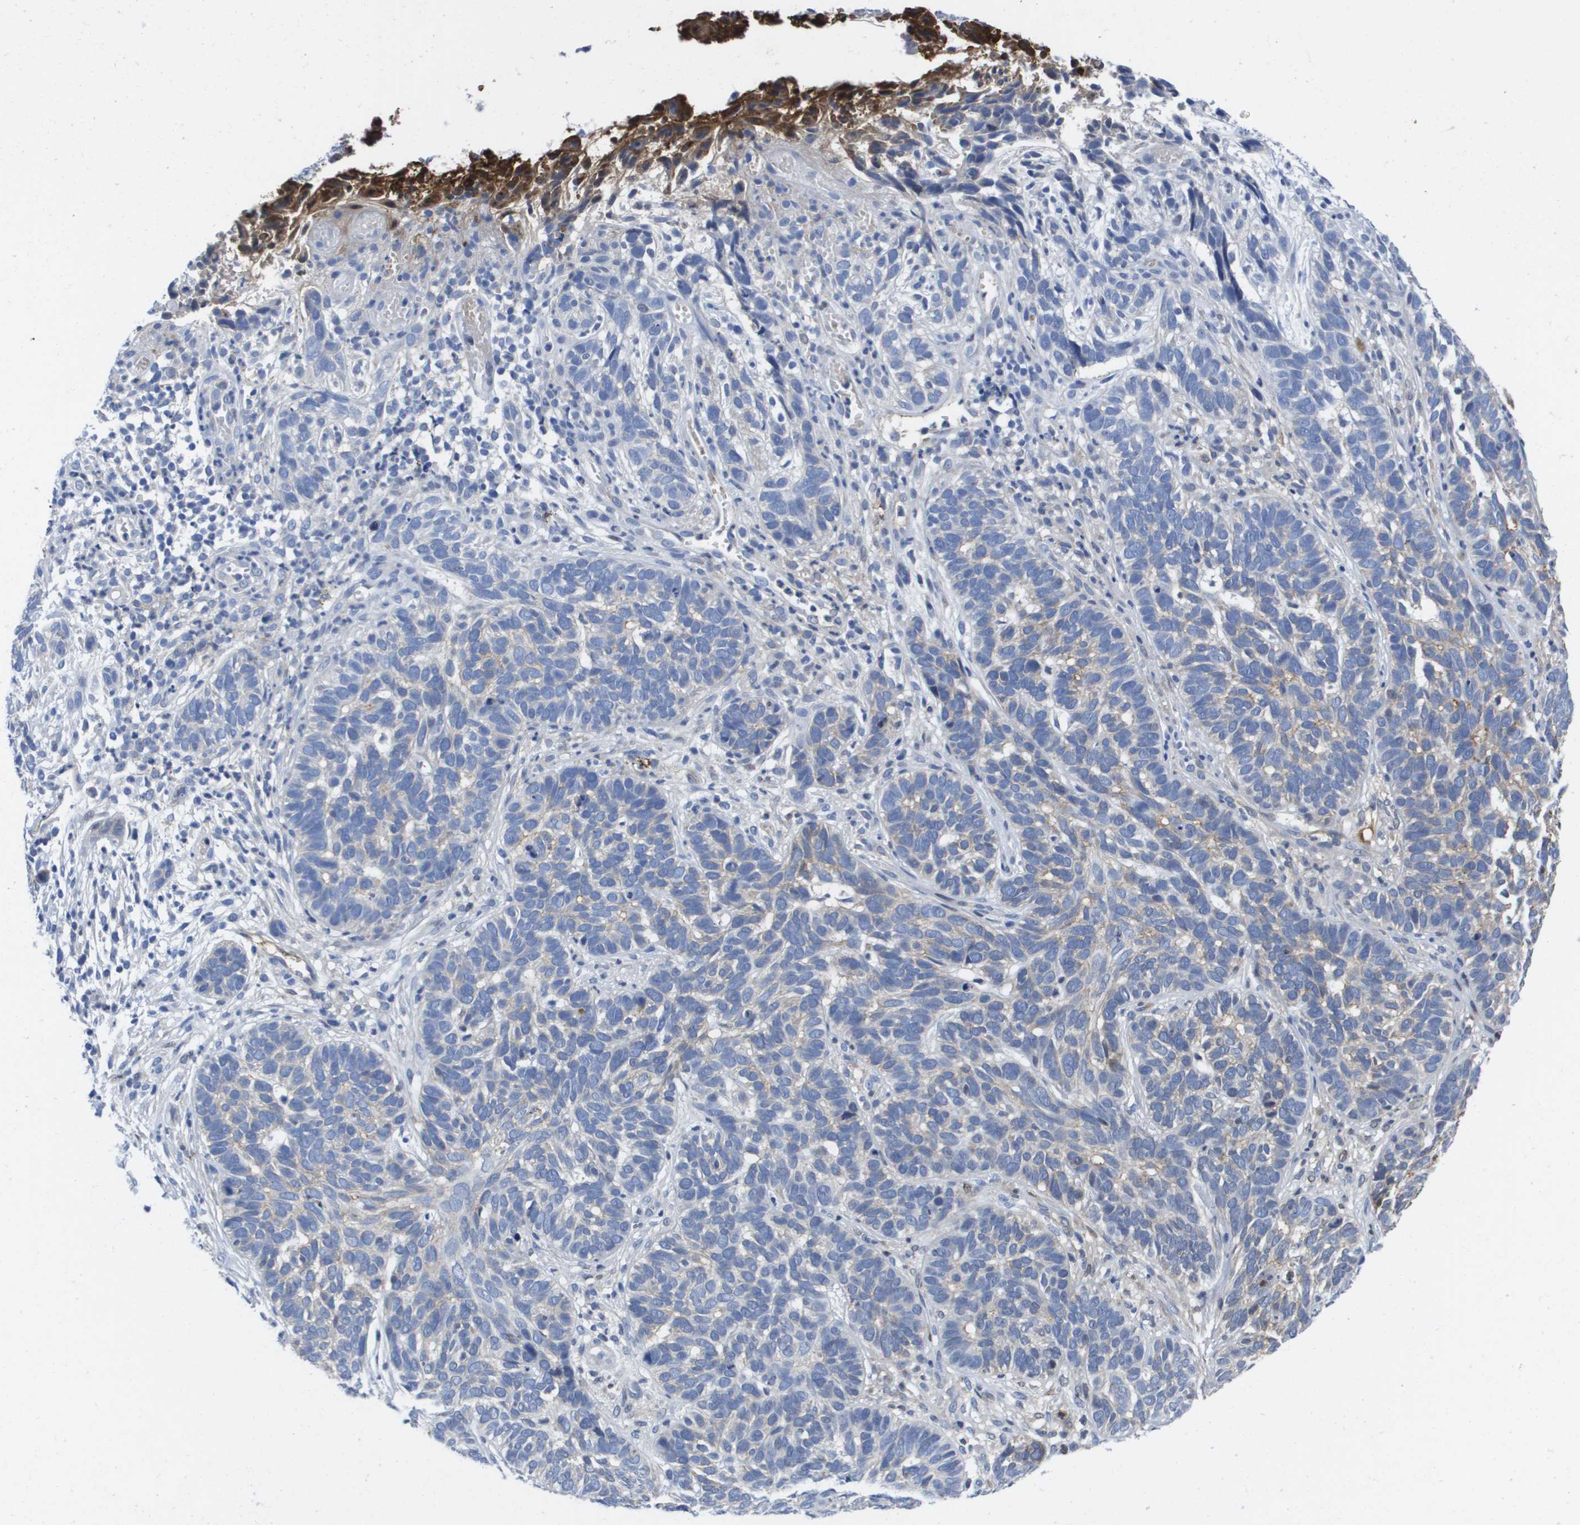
{"staining": {"intensity": "negative", "quantity": "none", "location": "none"}, "tissue": "skin cancer", "cell_type": "Tumor cells", "image_type": "cancer", "snomed": [{"axis": "morphology", "description": "Basal cell carcinoma"}, {"axis": "topography", "description": "Skin"}], "caption": "Basal cell carcinoma (skin) stained for a protein using immunohistochemistry (IHC) displays no expression tumor cells.", "gene": "SERPINC1", "patient": {"sex": "male", "age": 87}}